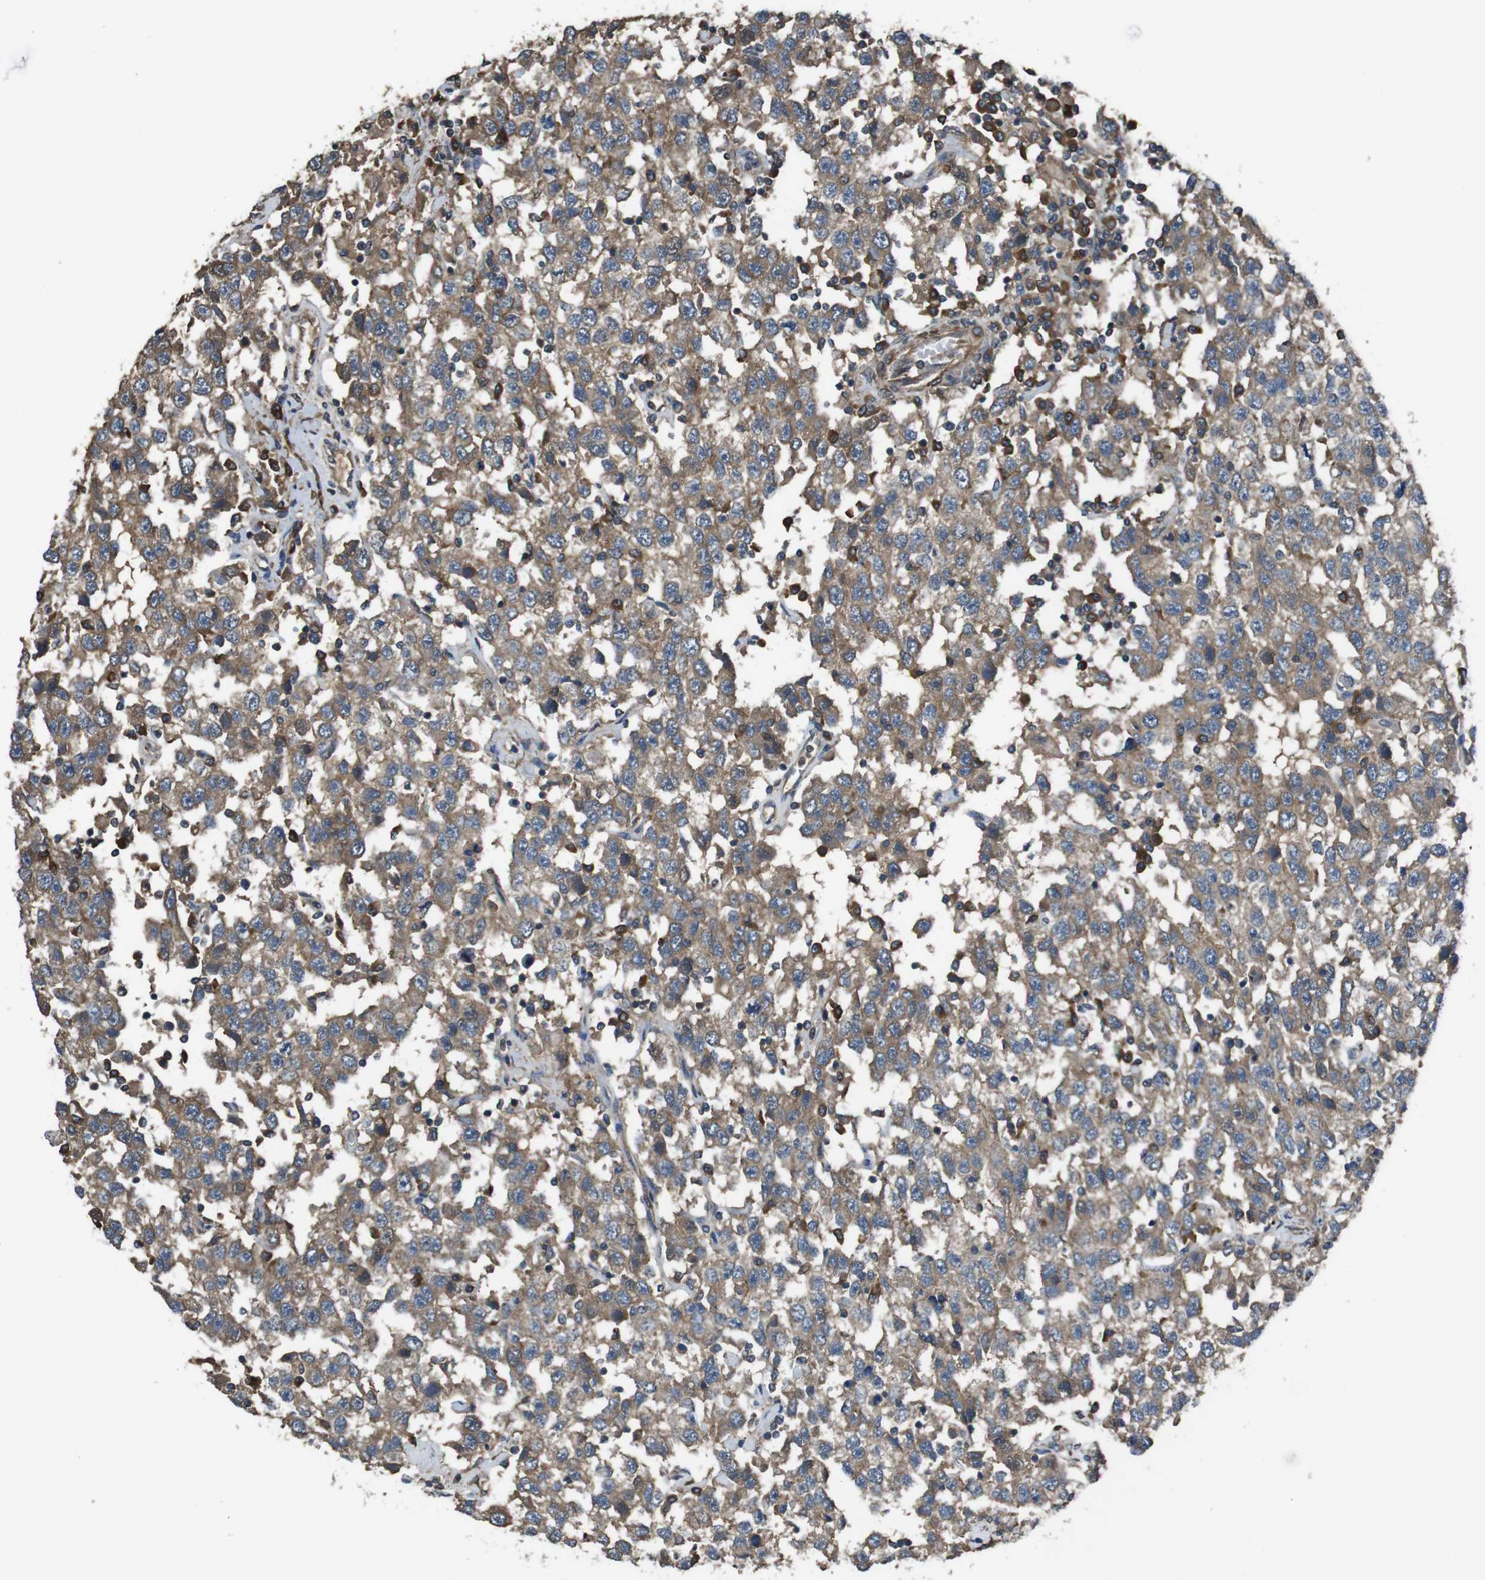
{"staining": {"intensity": "moderate", "quantity": ">75%", "location": "cytoplasmic/membranous"}, "tissue": "testis cancer", "cell_type": "Tumor cells", "image_type": "cancer", "snomed": [{"axis": "morphology", "description": "Seminoma, NOS"}, {"axis": "topography", "description": "Testis"}], "caption": "Moderate cytoplasmic/membranous positivity is appreciated in approximately >75% of tumor cells in testis seminoma.", "gene": "FUT2", "patient": {"sex": "male", "age": 41}}